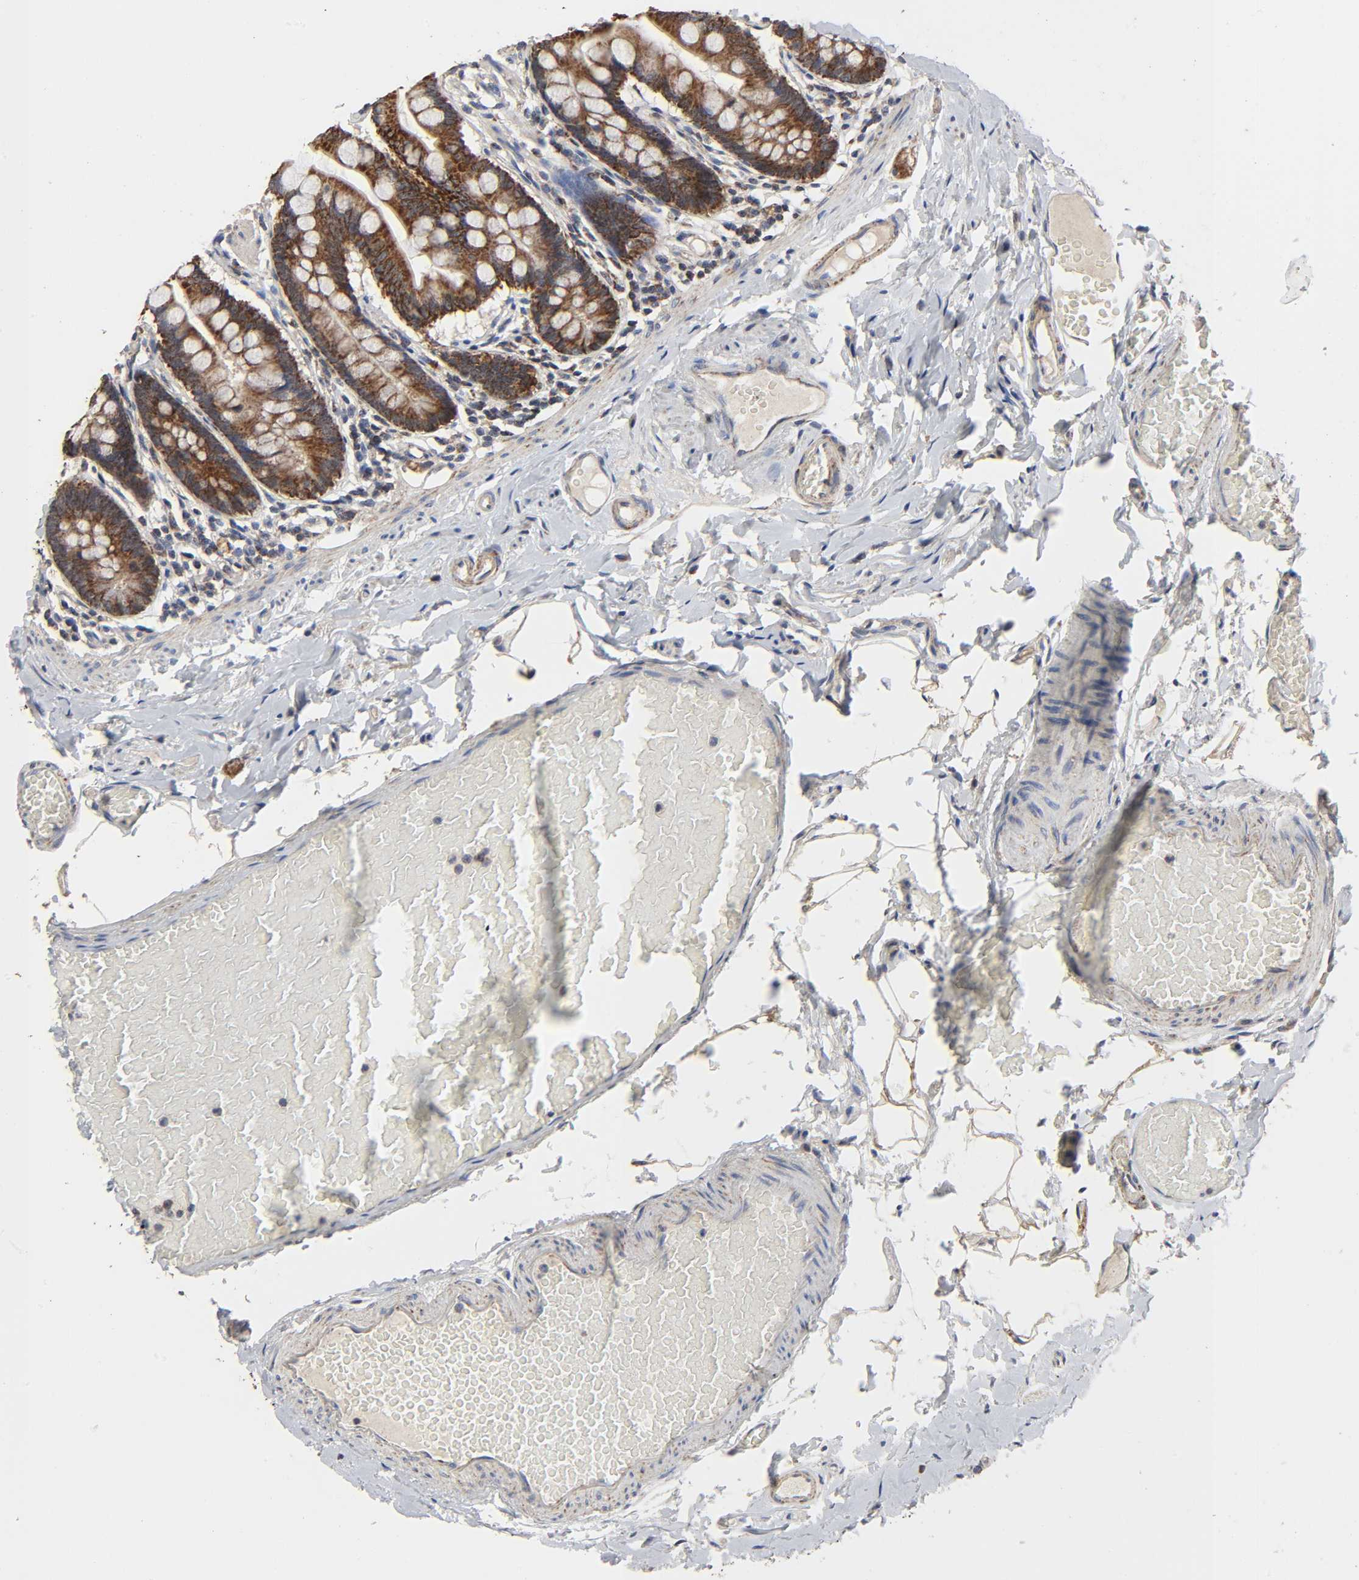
{"staining": {"intensity": "strong", "quantity": ">75%", "location": "cytoplasmic/membranous"}, "tissue": "small intestine", "cell_type": "Glandular cells", "image_type": "normal", "snomed": [{"axis": "morphology", "description": "Normal tissue, NOS"}, {"axis": "topography", "description": "Small intestine"}], "caption": "Immunohistochemical staining of benign small intestine reveals strong cytoplasmic/membranous protein staining in about >75% of glandular cells. The protein of interest is shown in brown color, while the nuclei are stained blue.", "gene": "COX6B1", "patient": {"sex": "male", "age": 41}}